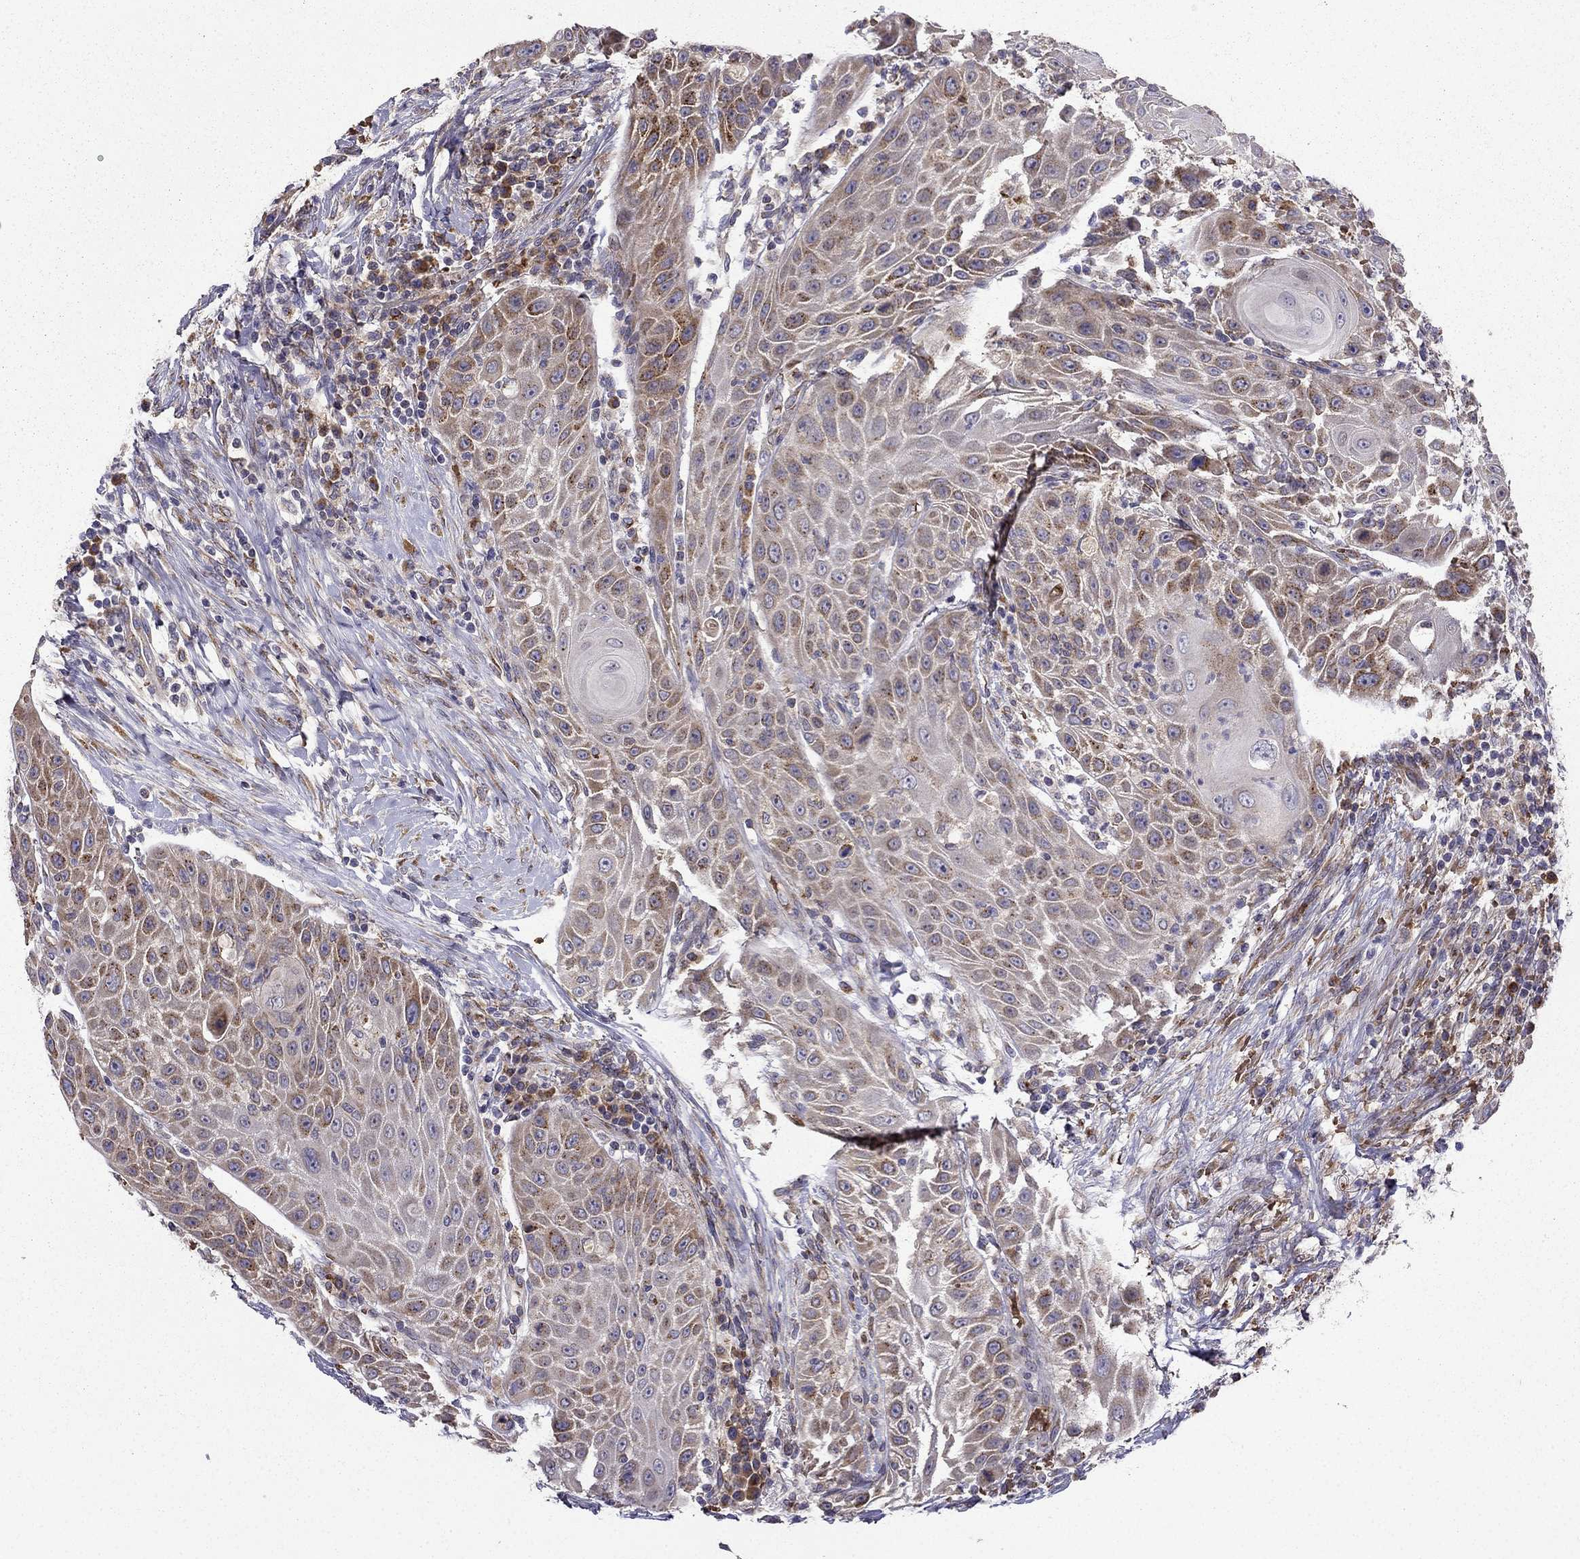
{"staining": {"intensity": "moderate", "quantity": "25%-75%", "location": "cytoplasmic/membranous"}, "tissue": "head and neck cancer", "cell_type": "Tumor cells", "image_type": "cancer", "snomed": [{"axis": "morphology", "description": "Squamous cell carcinoma, NOS"}, {"axis": "topography", "description": "Head-Neck"}], "caption": "The immunohistochemical stain labels moderate cytoplasmic/membranous positivity in tumor cells of head and neck squamous cell carcinoma tissue. (Brightfield microscopy of DAB IHC at high magnification).", "gene": "B4GALT7", "patient": {"sex": "male", "age": 69}}